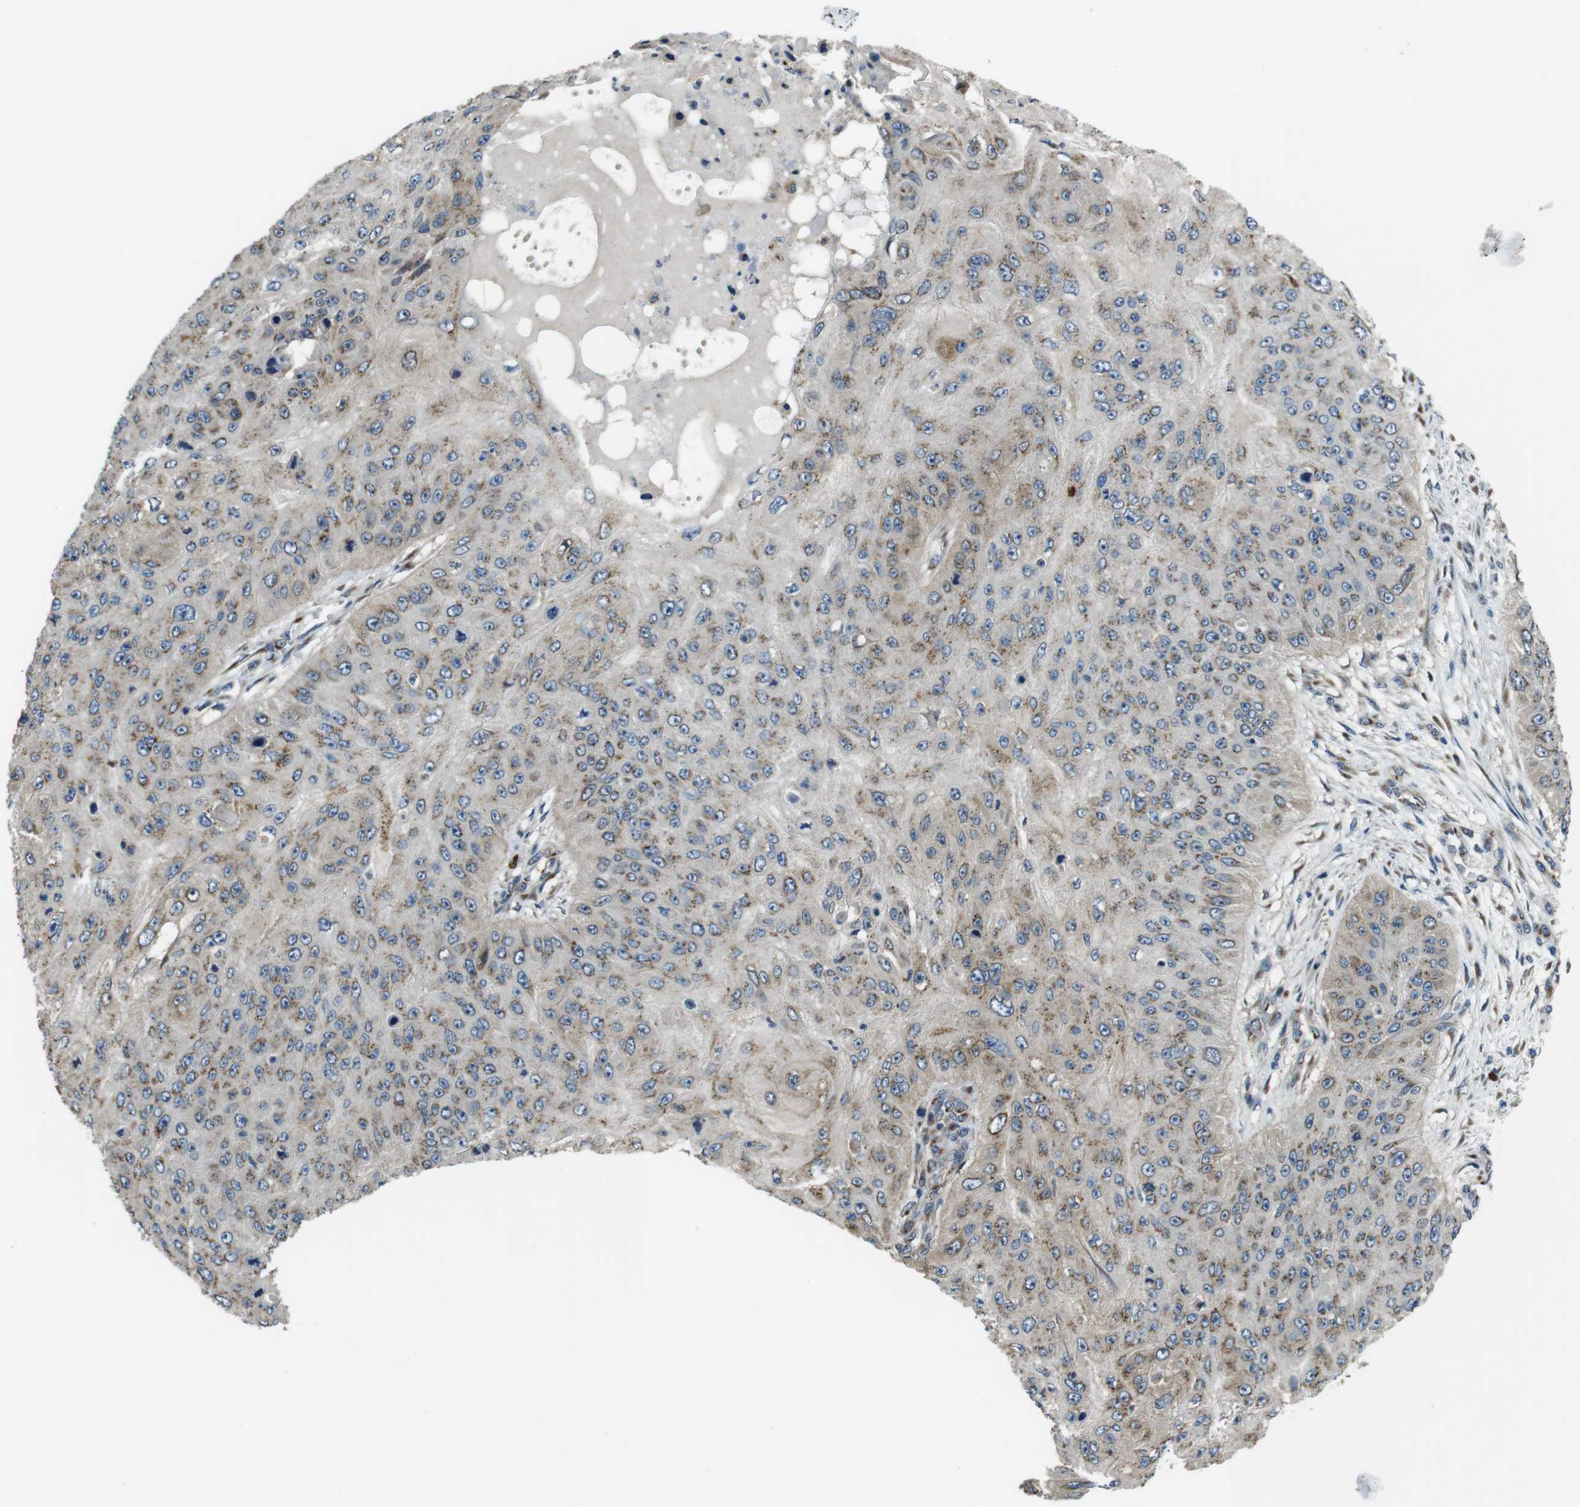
{"staining": {"intensity": "moderate", "quantity": "25%-75%", "location": "cytoplasmic/membranous"}, "tissue": "skin cancer", "cell_type": "Tumor cells", "image_type": "cancer", "snomed": [{"axis": "morphology", "description": "Squamous cell carcinoma, NOS"}, {"axis": "topography", "description": "Skin"}], "caption": "A medium amount of moderate cytoplasmic/membranous expression is appreciated in about 25%-75% of tumor cells in skin squamous cell carcinoma tissue.", "gene": "RAB6A", "patient": {"sex": "female", "age": 80}}